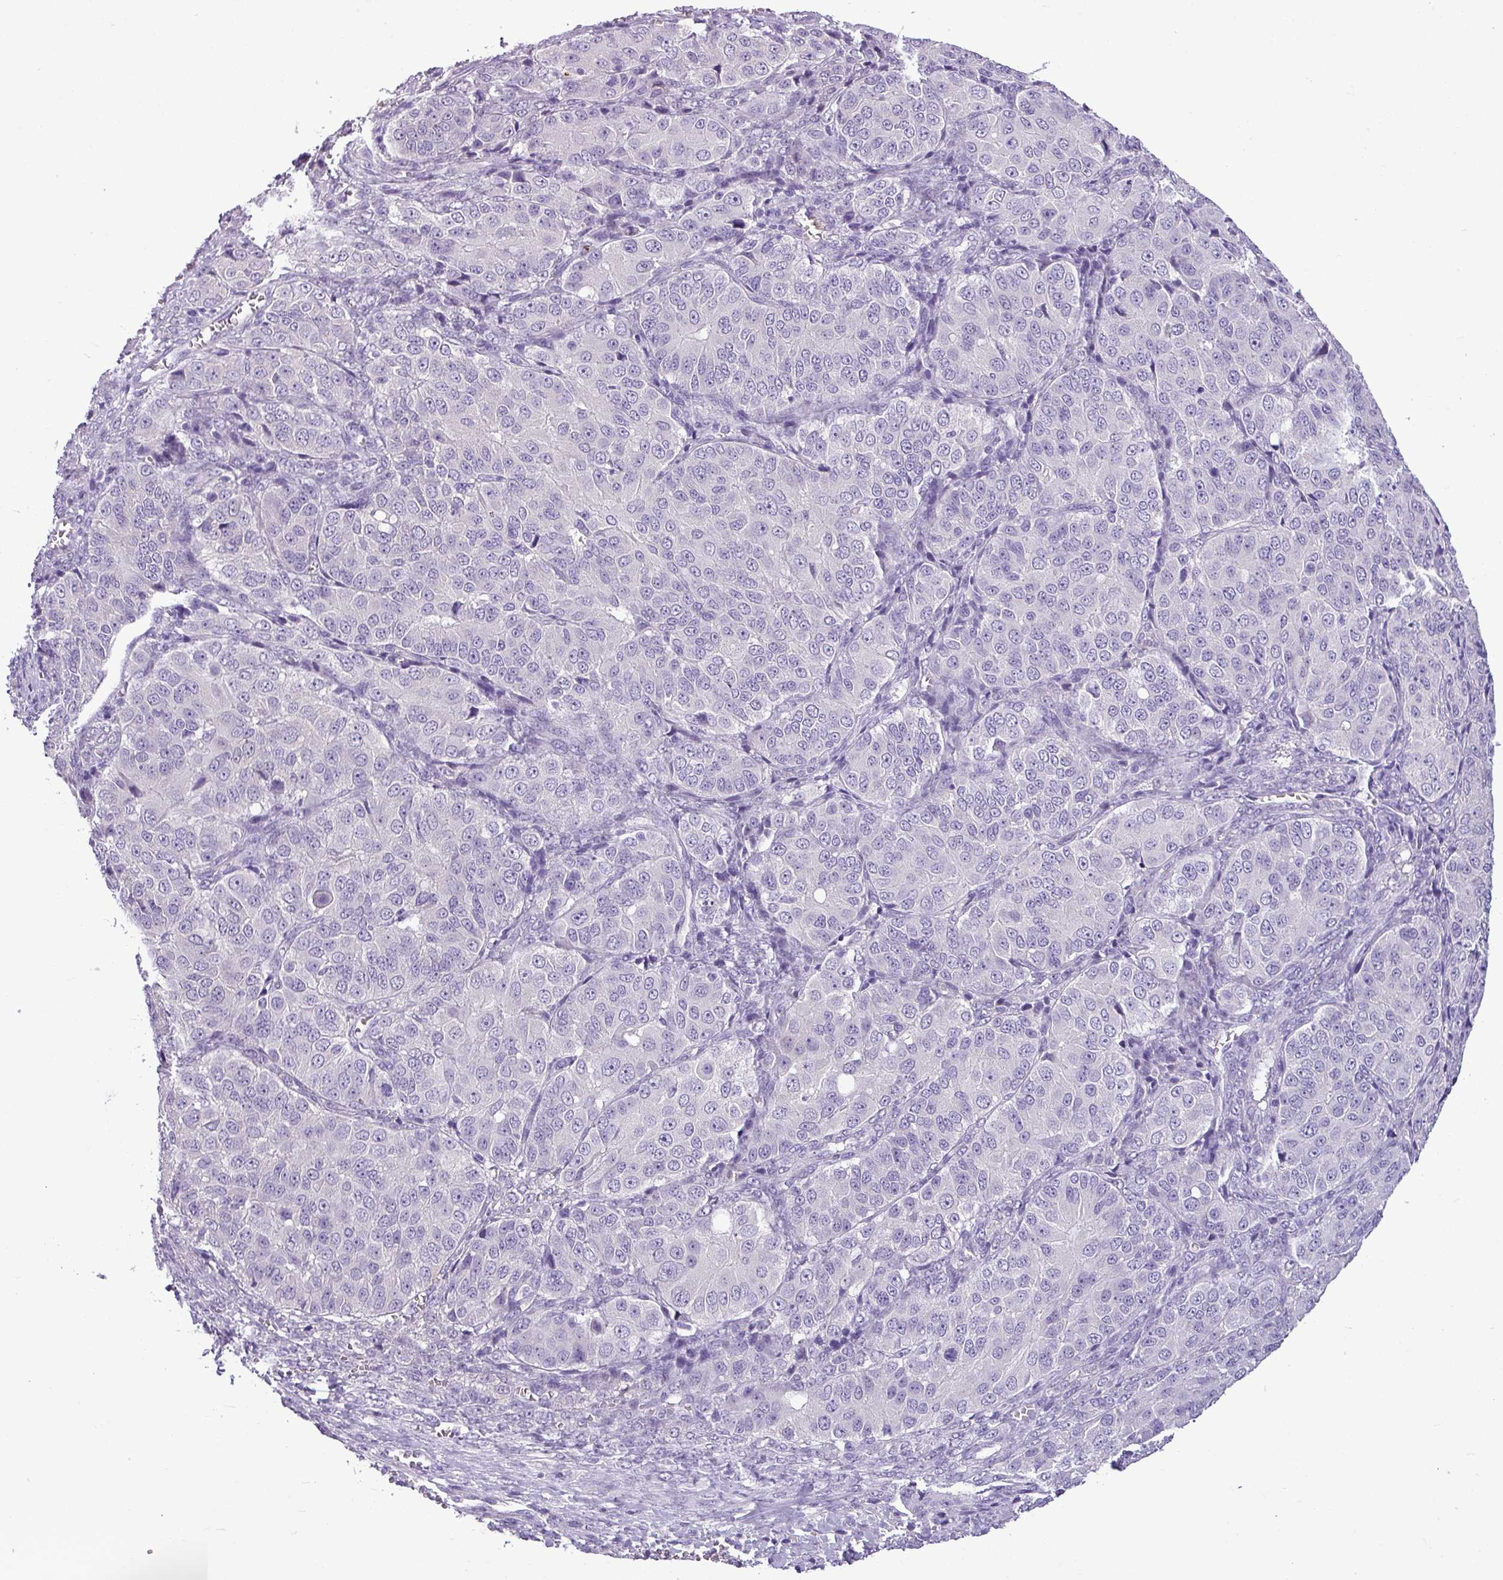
{"staining": {"intensity": "negative", "quantity": "none", "location": "none"}, "tissue": "ovarian cancer", "cell_type": "Tumor cells", "image_type": "cancer", "snomed": [{"axis": "morphology", "description": "Carcinoma, endometroid"}, {"axis": "topography", "description": "Ovary"}], "caption": "This is a photomicrograph of immunohistochemistry staining of ovarian cancer (endometroid carcinoma), which shows no staining in tumor cells. The staining is performed using DAB (3,3'-diaminobenzidine) brown chromogen with nuclei counter-stained in using hematoxylin.", "gene": "IL17A", "patient": {"sex": "female", "age": 51}}